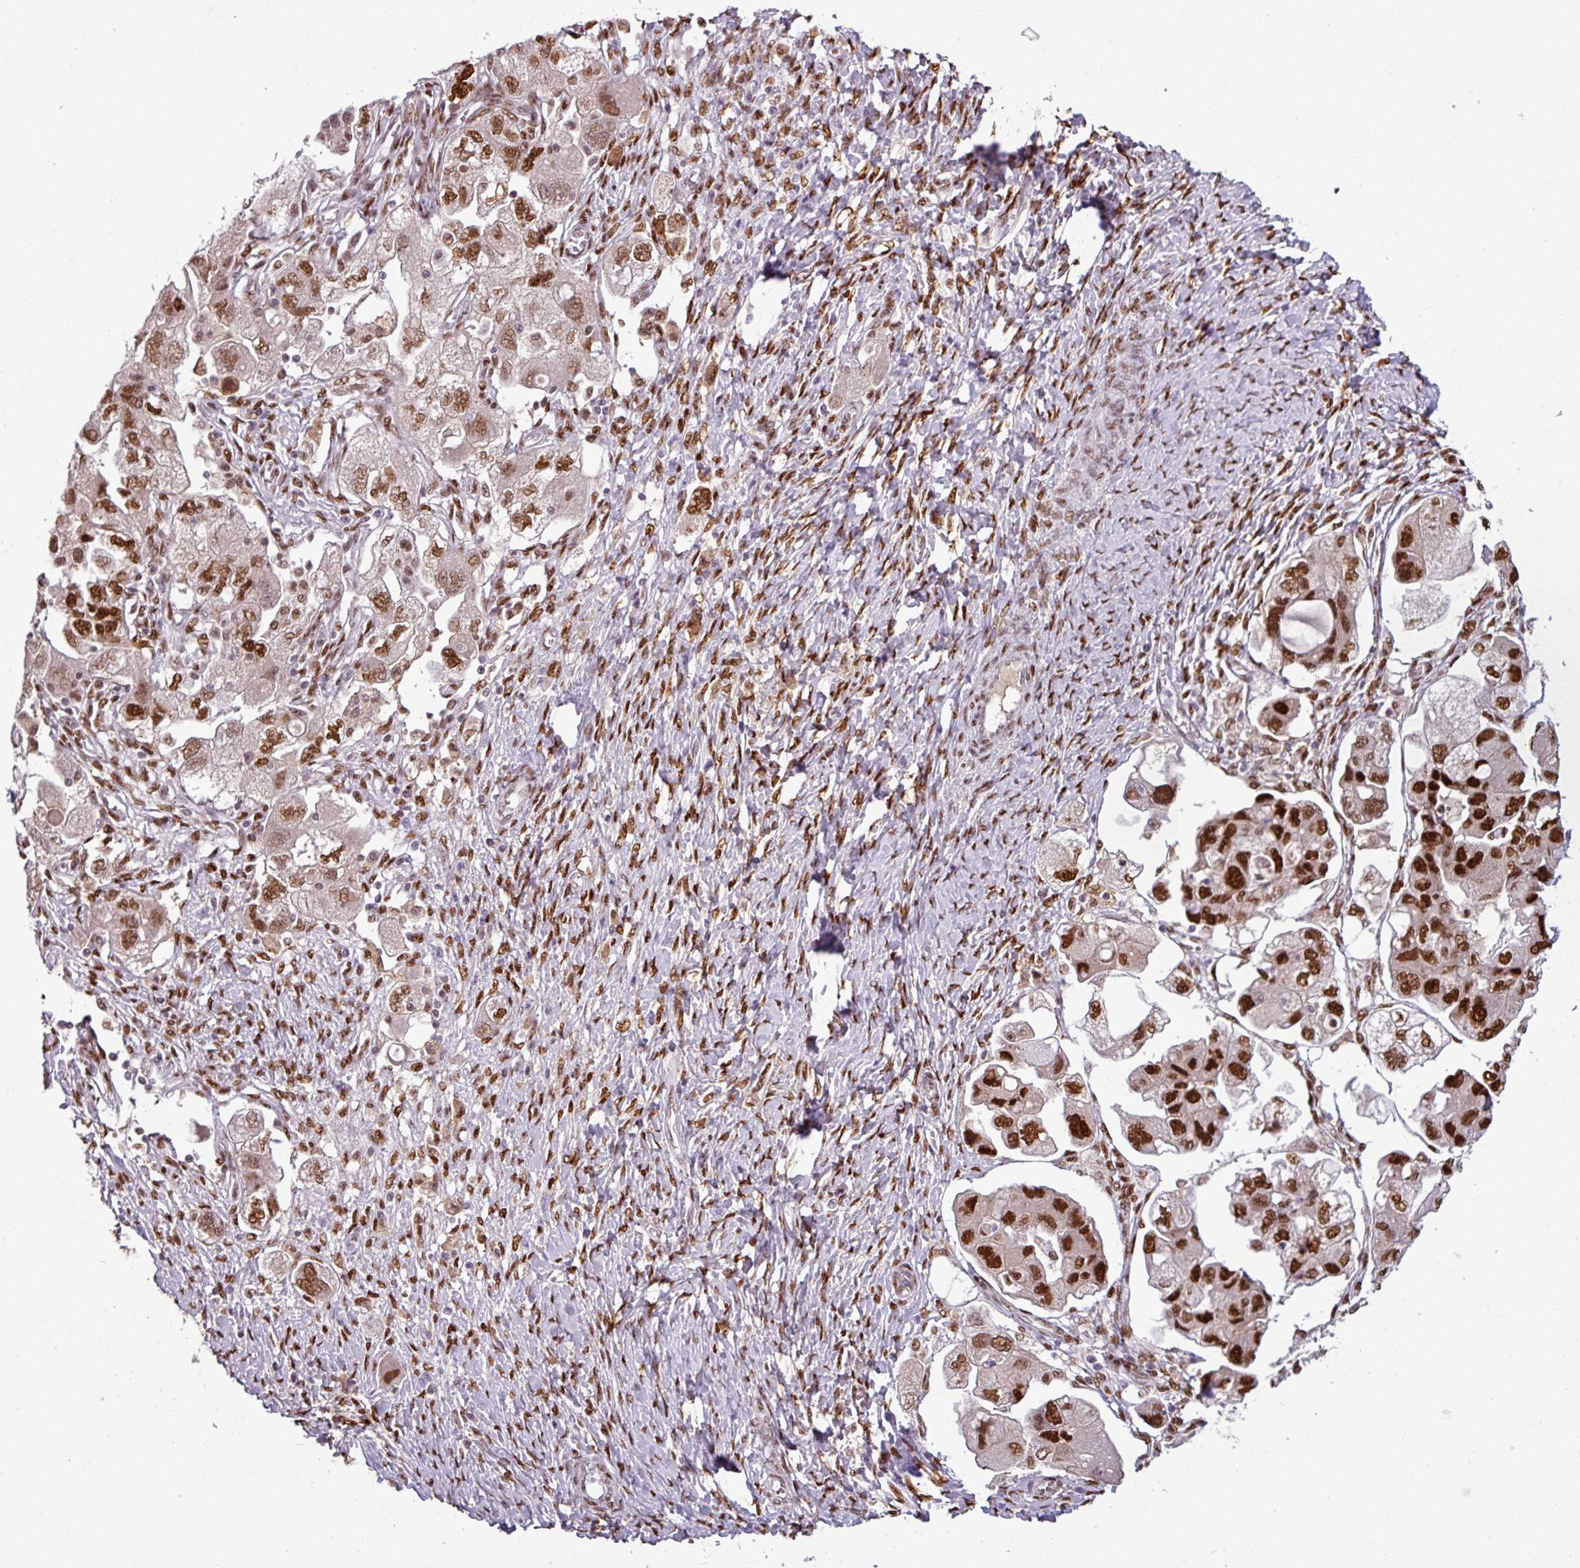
{"staining": {"intensity": "strong", "quantity": ">75%", "location": "nuclear"}, "tissue": "ovarian cancer", "cell_type": "Tumor cells", "image_type": "cancer", "snomed": [{"axis": "morphology", "description": "Carcinoma, NOS"}, {"axis": "morphology", "description": "Cystadenocarcinoma, serous, NOS"}, {"axis": "topography", "description": "Ovary"}], "caption": "Ovarian cancer (serous cystadenocarcinoma) stained for a protein reveals strong nuclear positivity in tumor cells. (DAB IHC, brown staining for protein, blue staining for nuclei).", "gene": "IRF2BPL", "patient": {"sex": "female", "age": 69}}